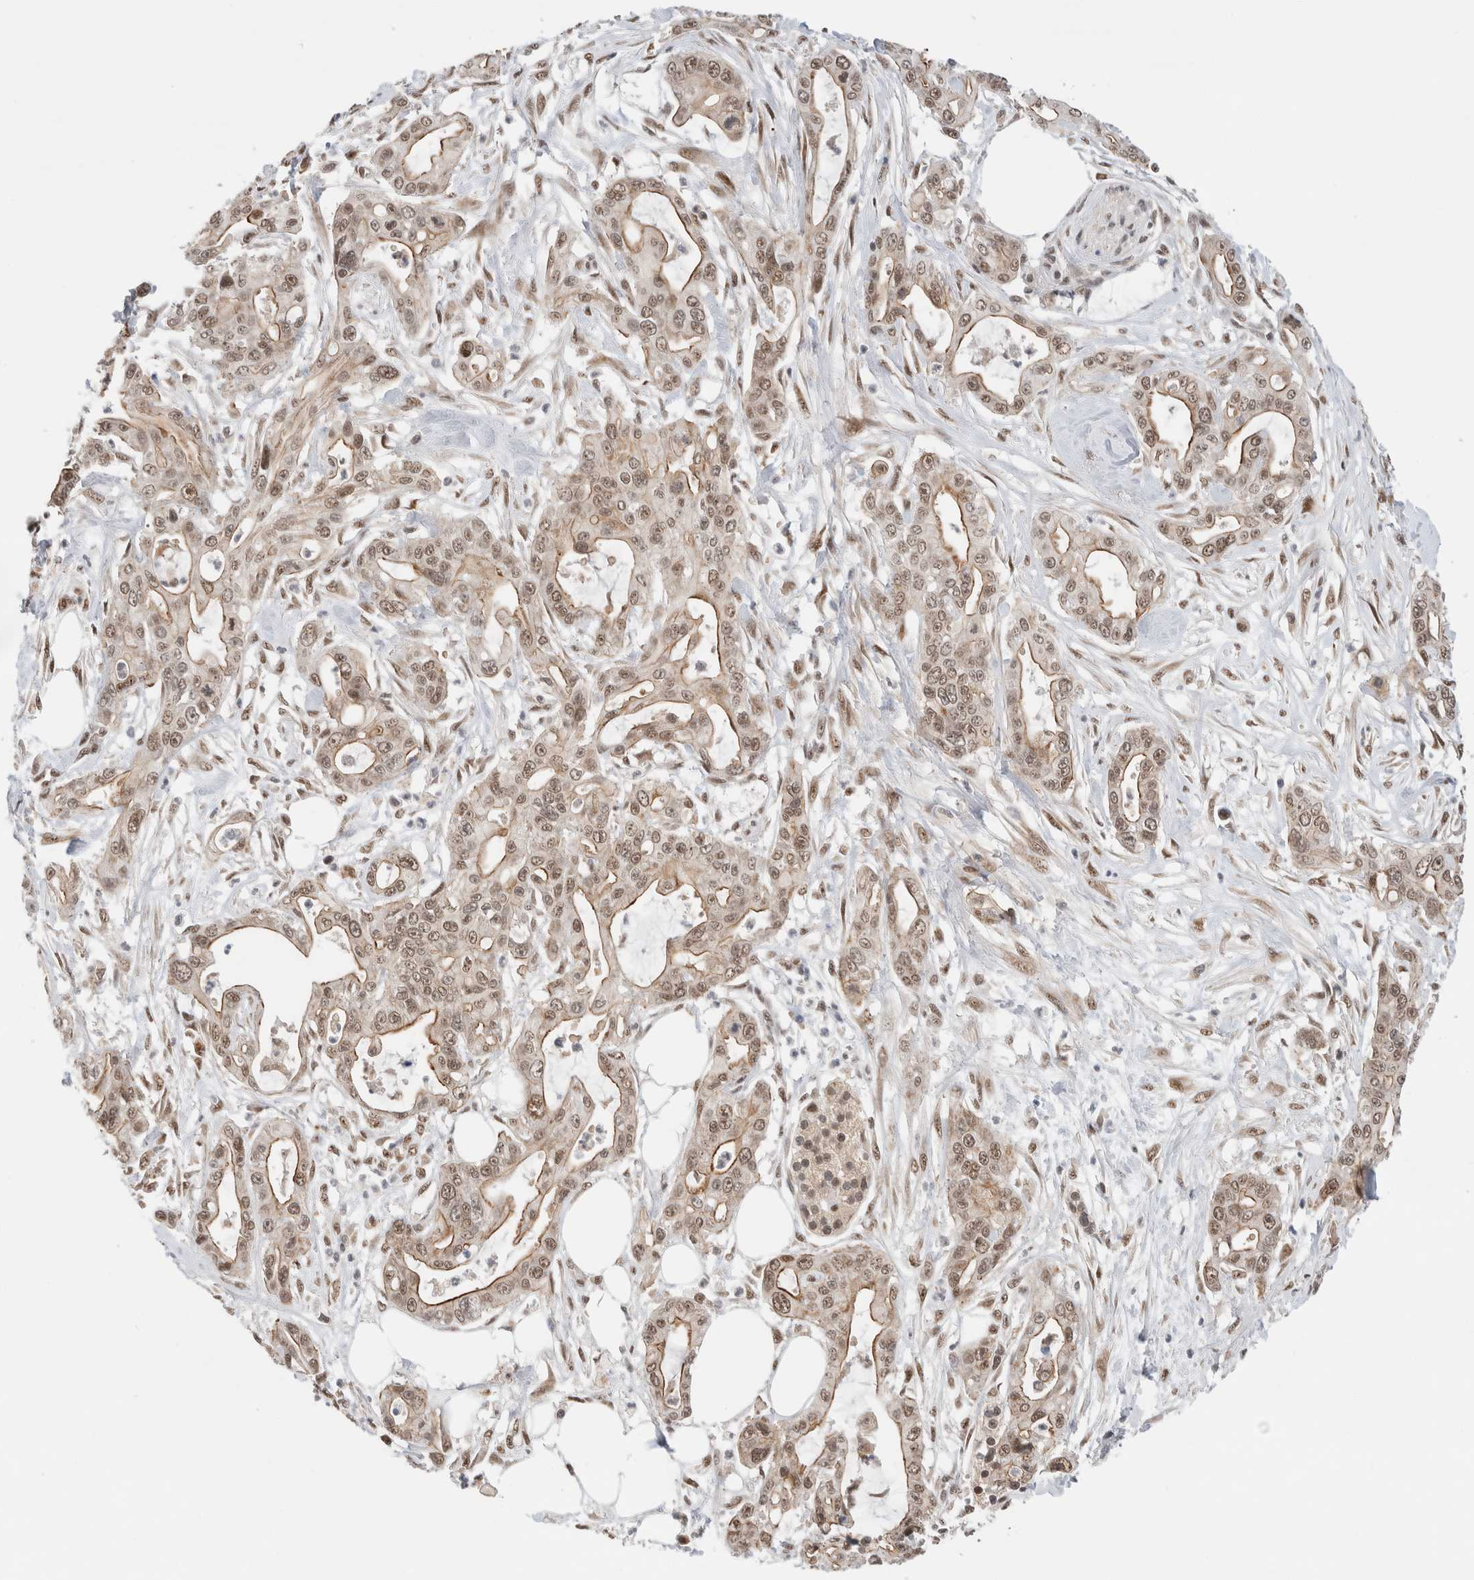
{"staining": {"intensity": "weak", "quantity": ">75%", "location": "cytoplasmic/membranous,nuclear"}, "tissue": "pancreatic cancer", "cell_type": "Tumor cells", "image_type": "cancer", "snomed": [{"axis": "morphology", "description": "Adenocarcinoma, NOS"}, {"axis": "topography", "description": "Pancreas"}], "caption": "Immunohistochemical staining of pancreatic adenocarcinoma exhibits low levels of weak cytoplasmic/membranous and nuclear expression in approximately >75% of tumor cells.", "gene": "NCAPG2", "patient": {"sex": "male", "age": 68}}